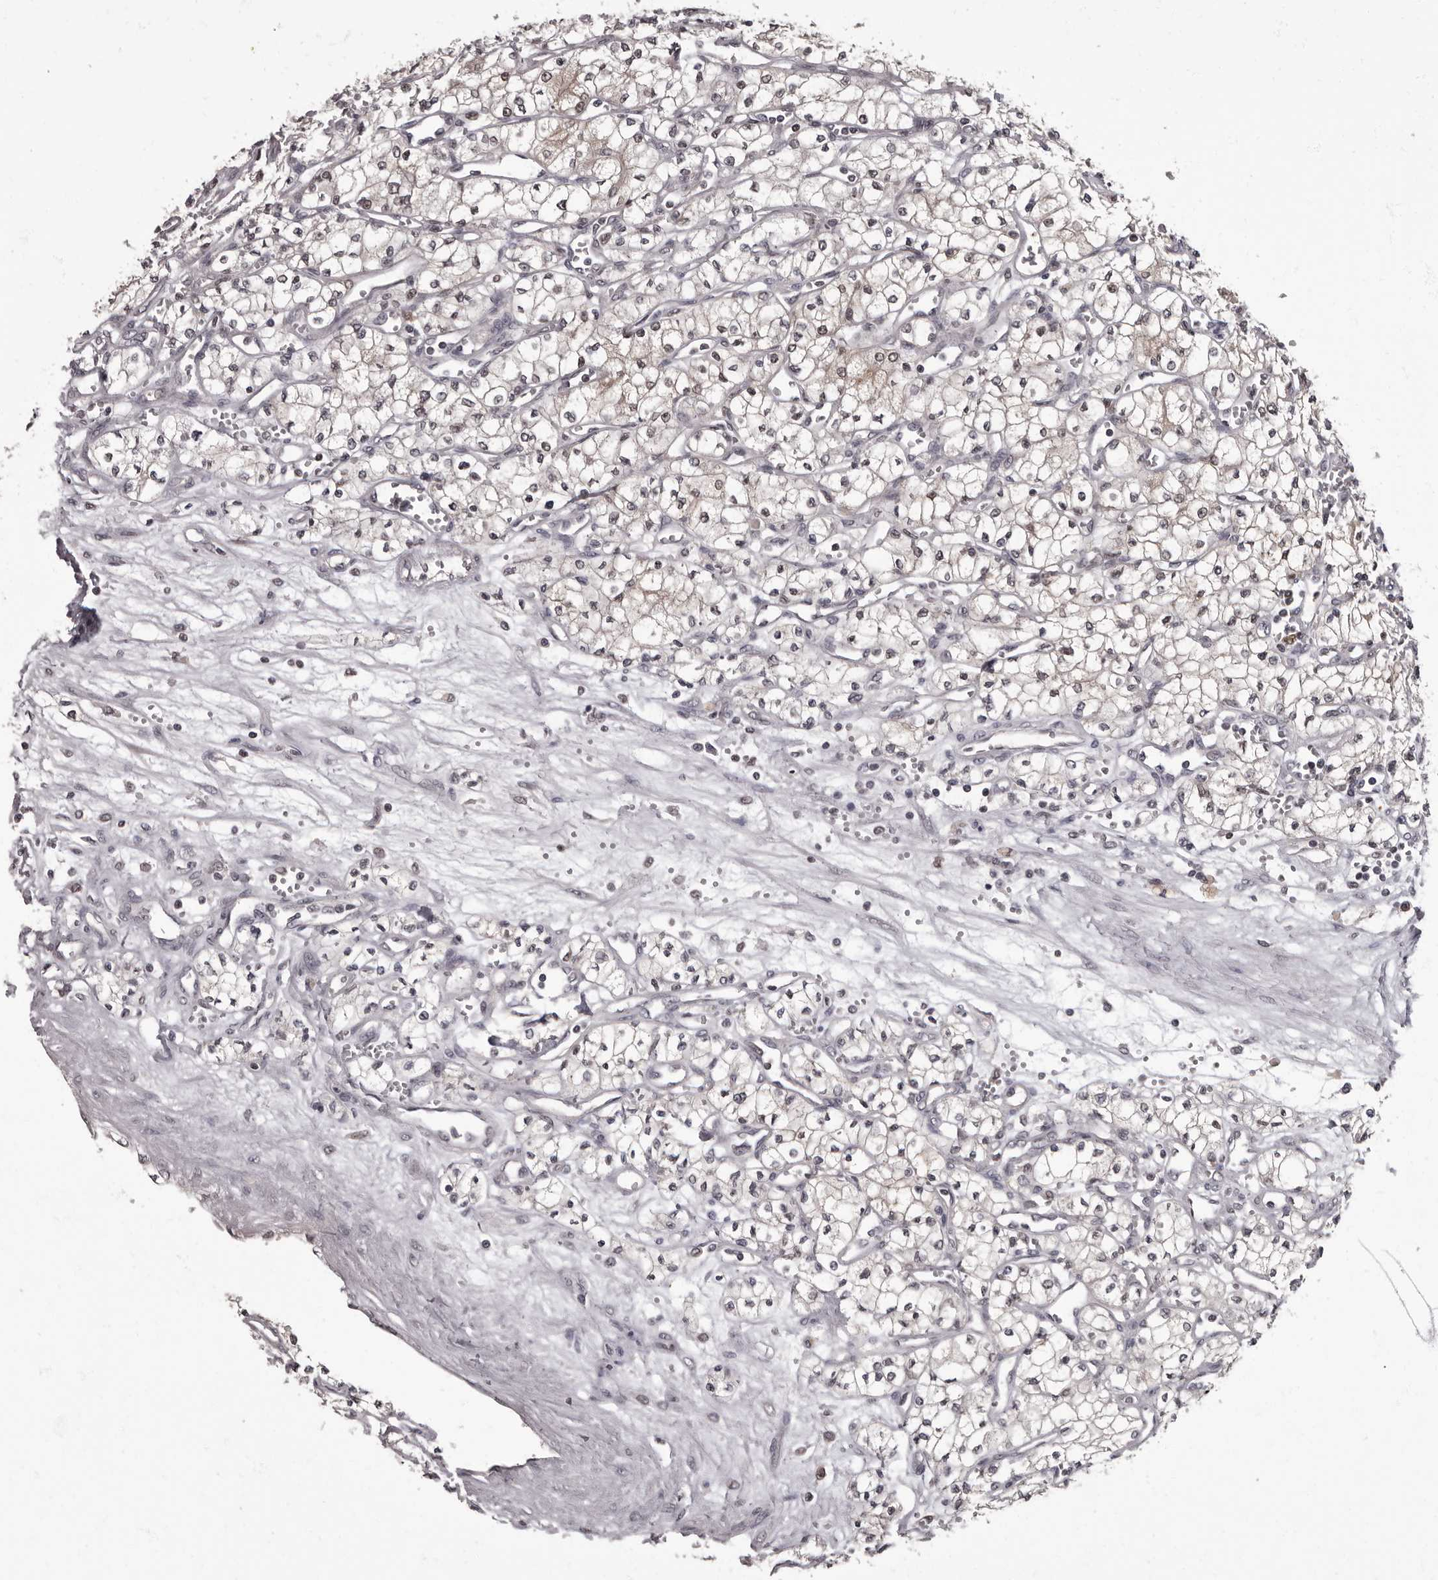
{"staining": {"intensity": "weak", "quantity": ">75%", "location": "cytoplasmic/membranous,nuclear"}, "tissue": "renal cancer", "cell_type": "Tumor cells", "image_type": "cancer", "snomed": [{"axis": "morphology", "description": "Adenocarcinoma, NOS"}, {"axis": "topography", "description": "Kidney"}], "caption": "High-magnification brightfield microscopy of adenocarcinoma (renal) stained with DAB (brown) and counterstained with hematoxylin (blue). tumor cells exhibit weak cytoplasmic/membranous and nuclear staining is identified in about>75% of cells.", "gene": "C1orf50", "patient": {"sex": "male", "age": 59}}